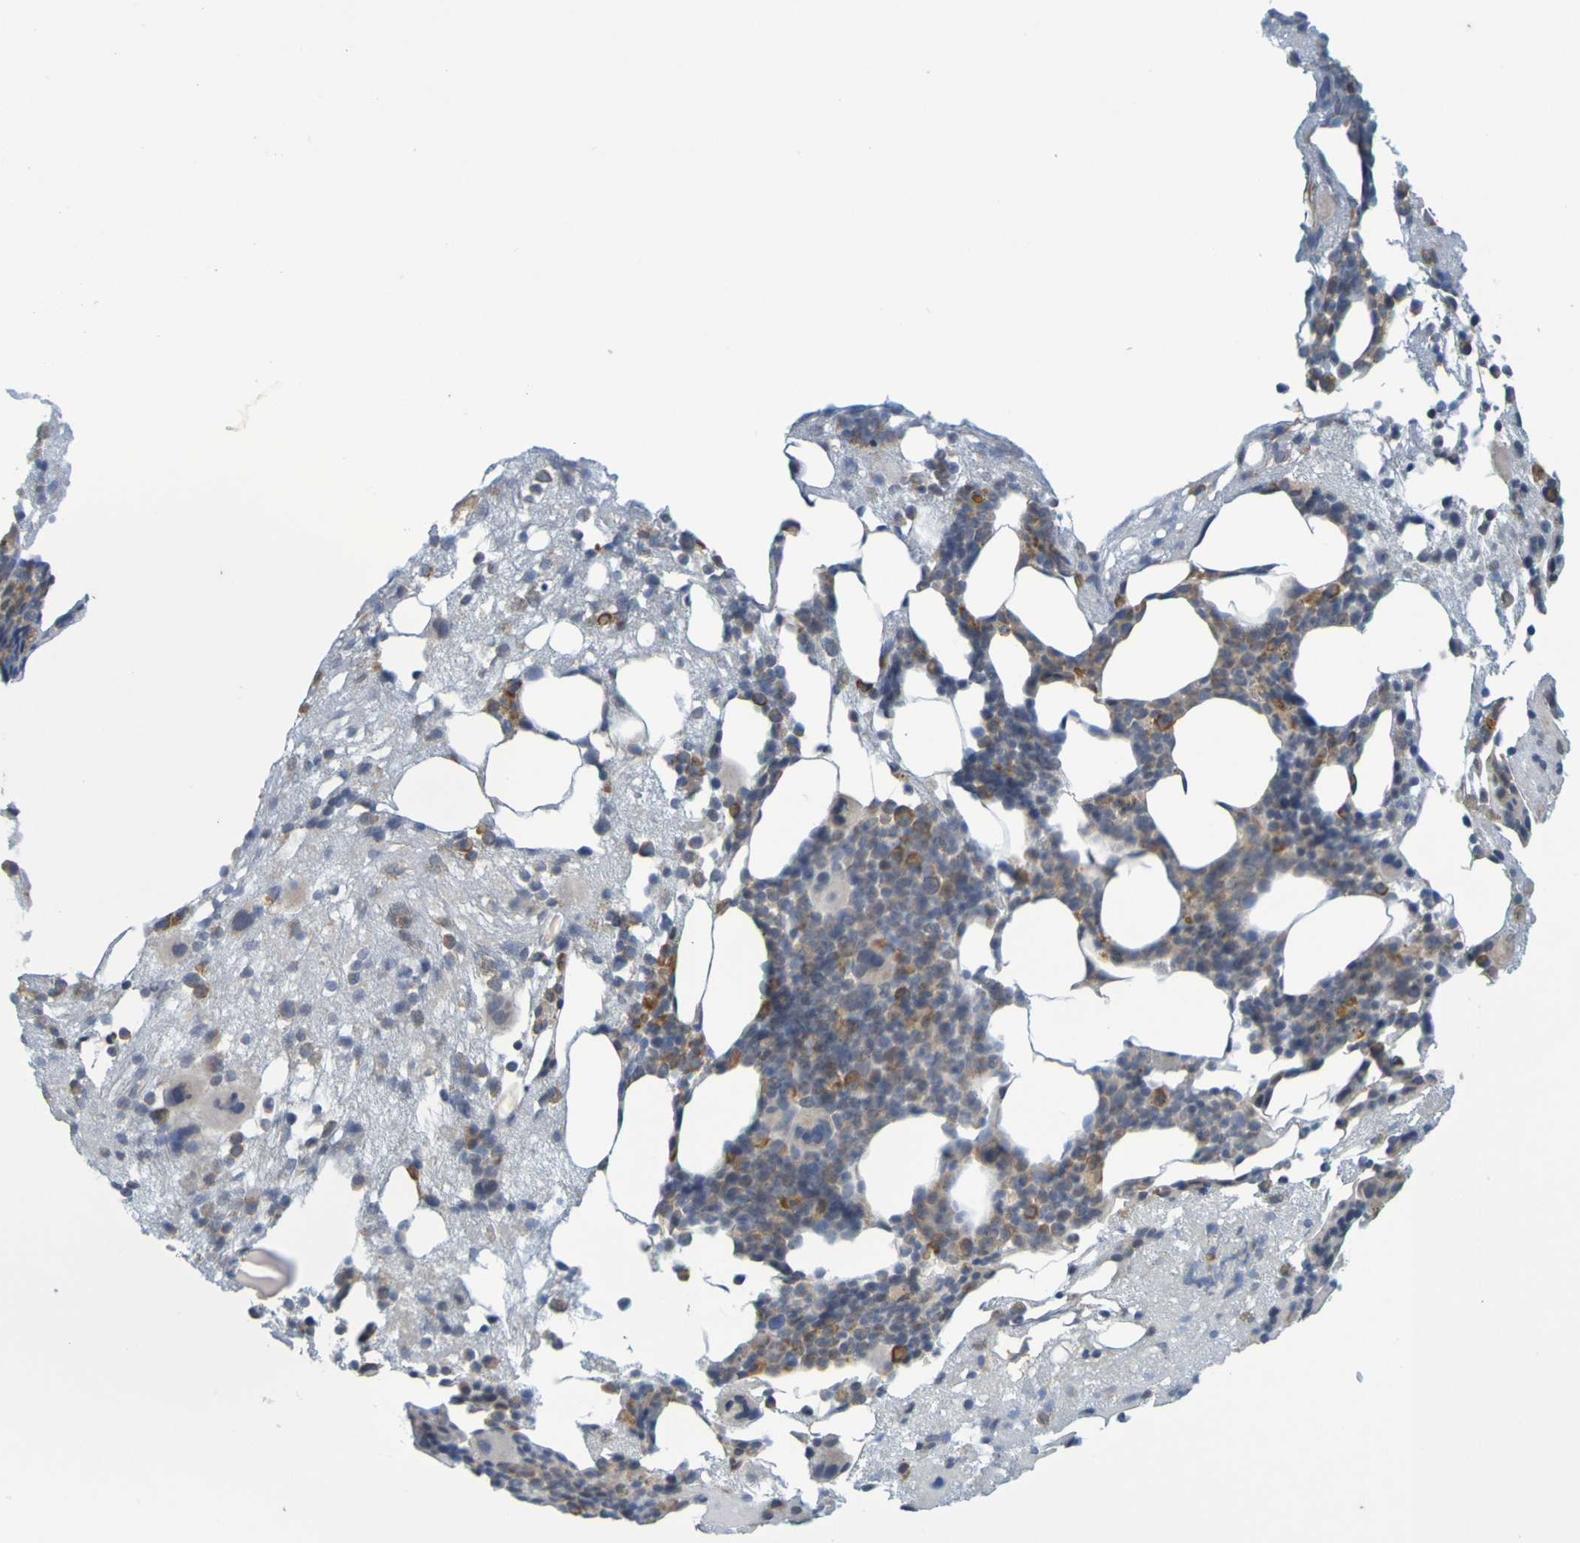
{"staining": {"intensity": "moderate", "quantity": "25%-75%", "location": "cytoplasmic/membranous"}, "tissue": "bone marrow", "cell_type": "Hematopoietic cells", "image_type": "normal", "snomed": [{"axis": "morphology", "description": "Normal tissue, NOS"}, {"axis": "morphology", "description": "Inflammation, NOS"}, {"axis": "topography", "description": "Bone marrow"}], "caption": "Hematopoietic cells exhibit medium levels of moderate cytoplasmic/membranous expression in about 25%-75% of cells in normal bone marrow. Immunohistochemistry stains the protein of interest in brown and the nuclei are stained blue.", "gene": "MOGS", "patient": {"sex": "male", "age": 43}}